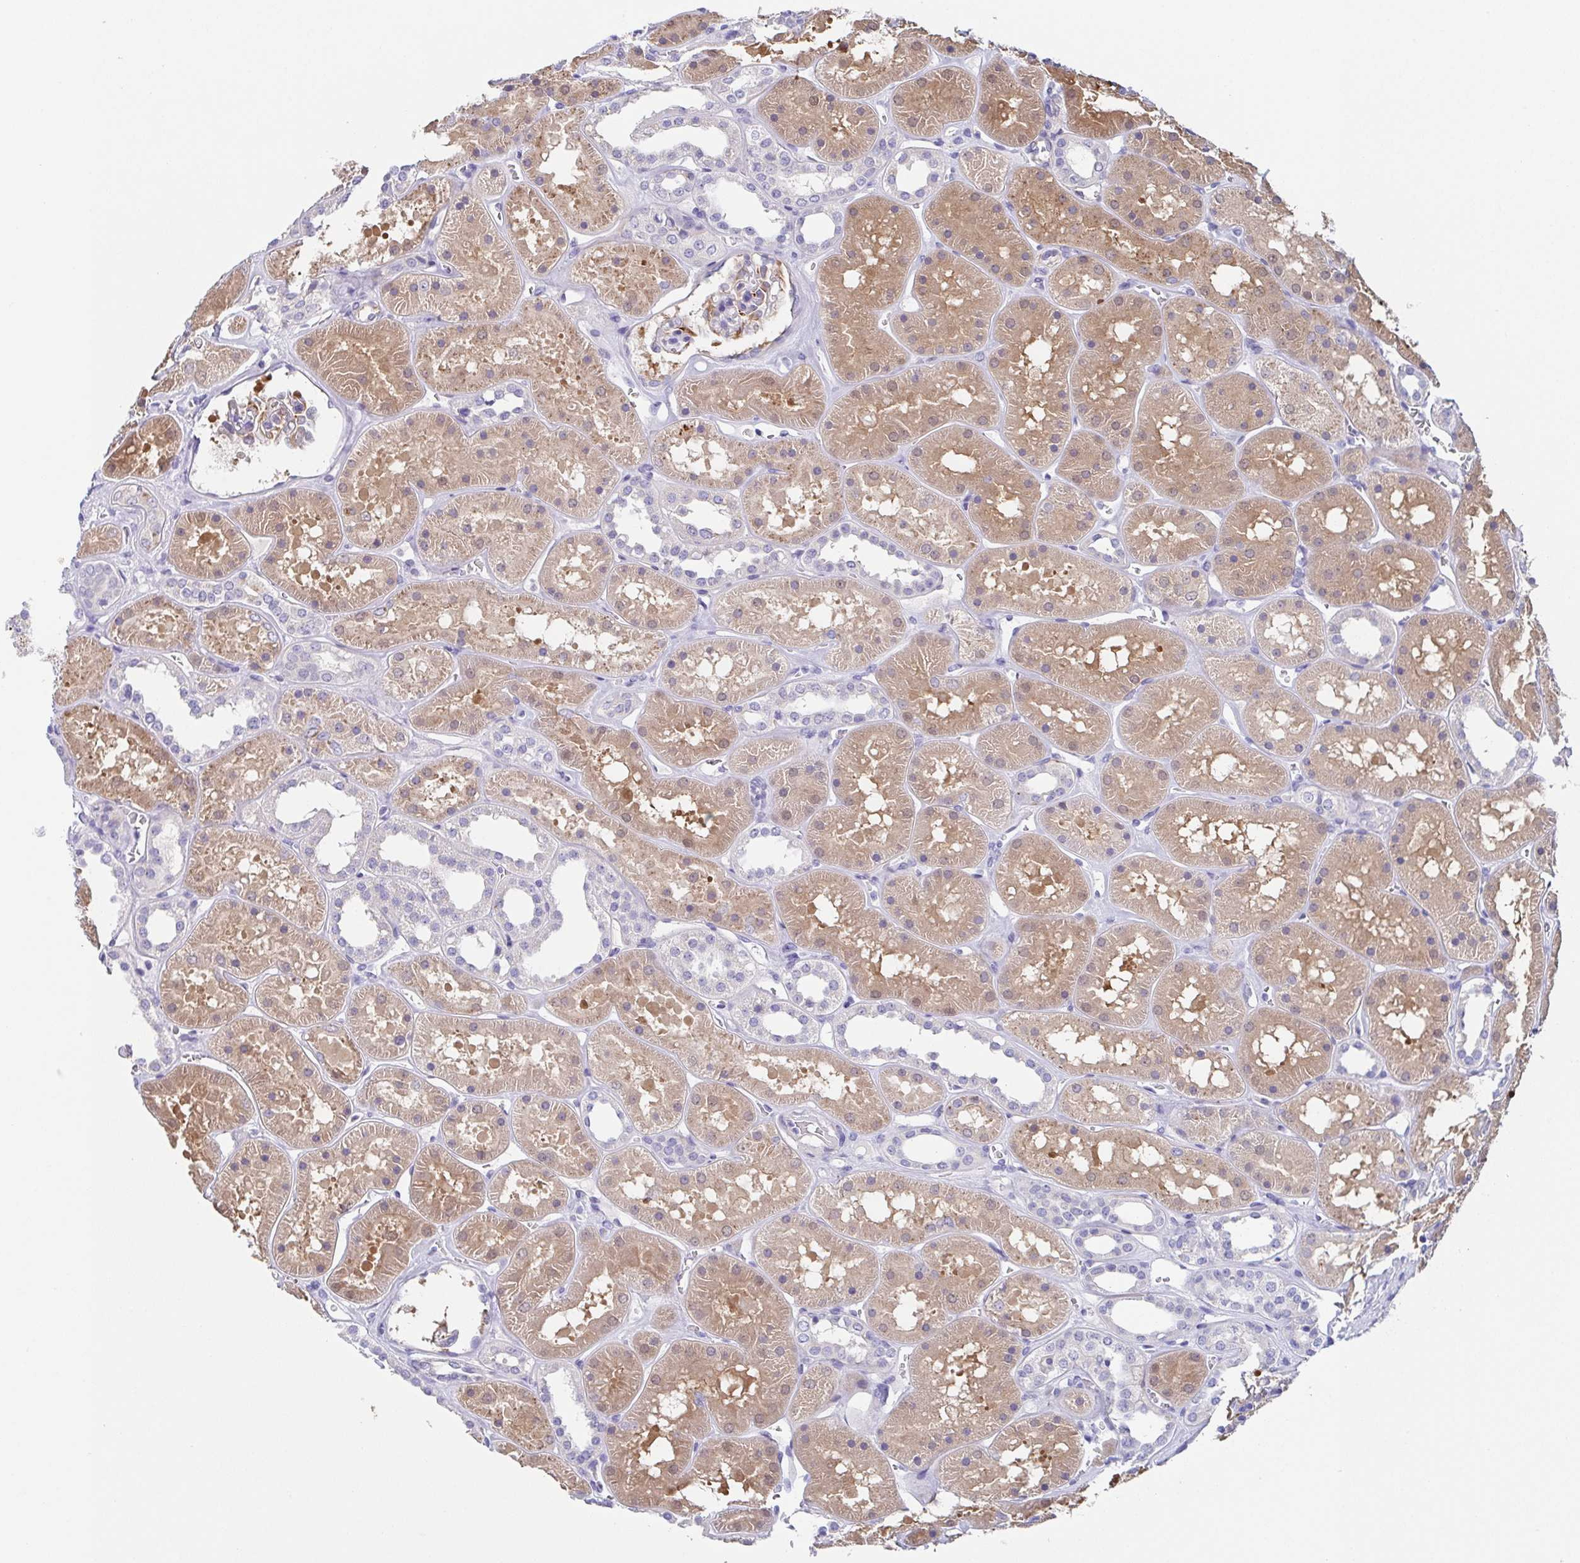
{"staining": {"intensity": "moderate", "quantity": "<25%", "location": "cytoplasmic/membranous"}, "tissue": "kidney", "cell_type": "Cells in glomeruli", "image_type": "normal", "snomed": [{"axis": "morphology", "description": "Normal tissue, NOS"}, {"axis": "topography", "description": "Kidney"}], "caption": "Immunohistochemical staining of normal human kidney exhibits low levels of moderate cytoplasmic/membranous expression in approximately <25% of cells in glomeruli.", "gene": "SSC4D", "patient": {"sex": "female", "age": 41}}